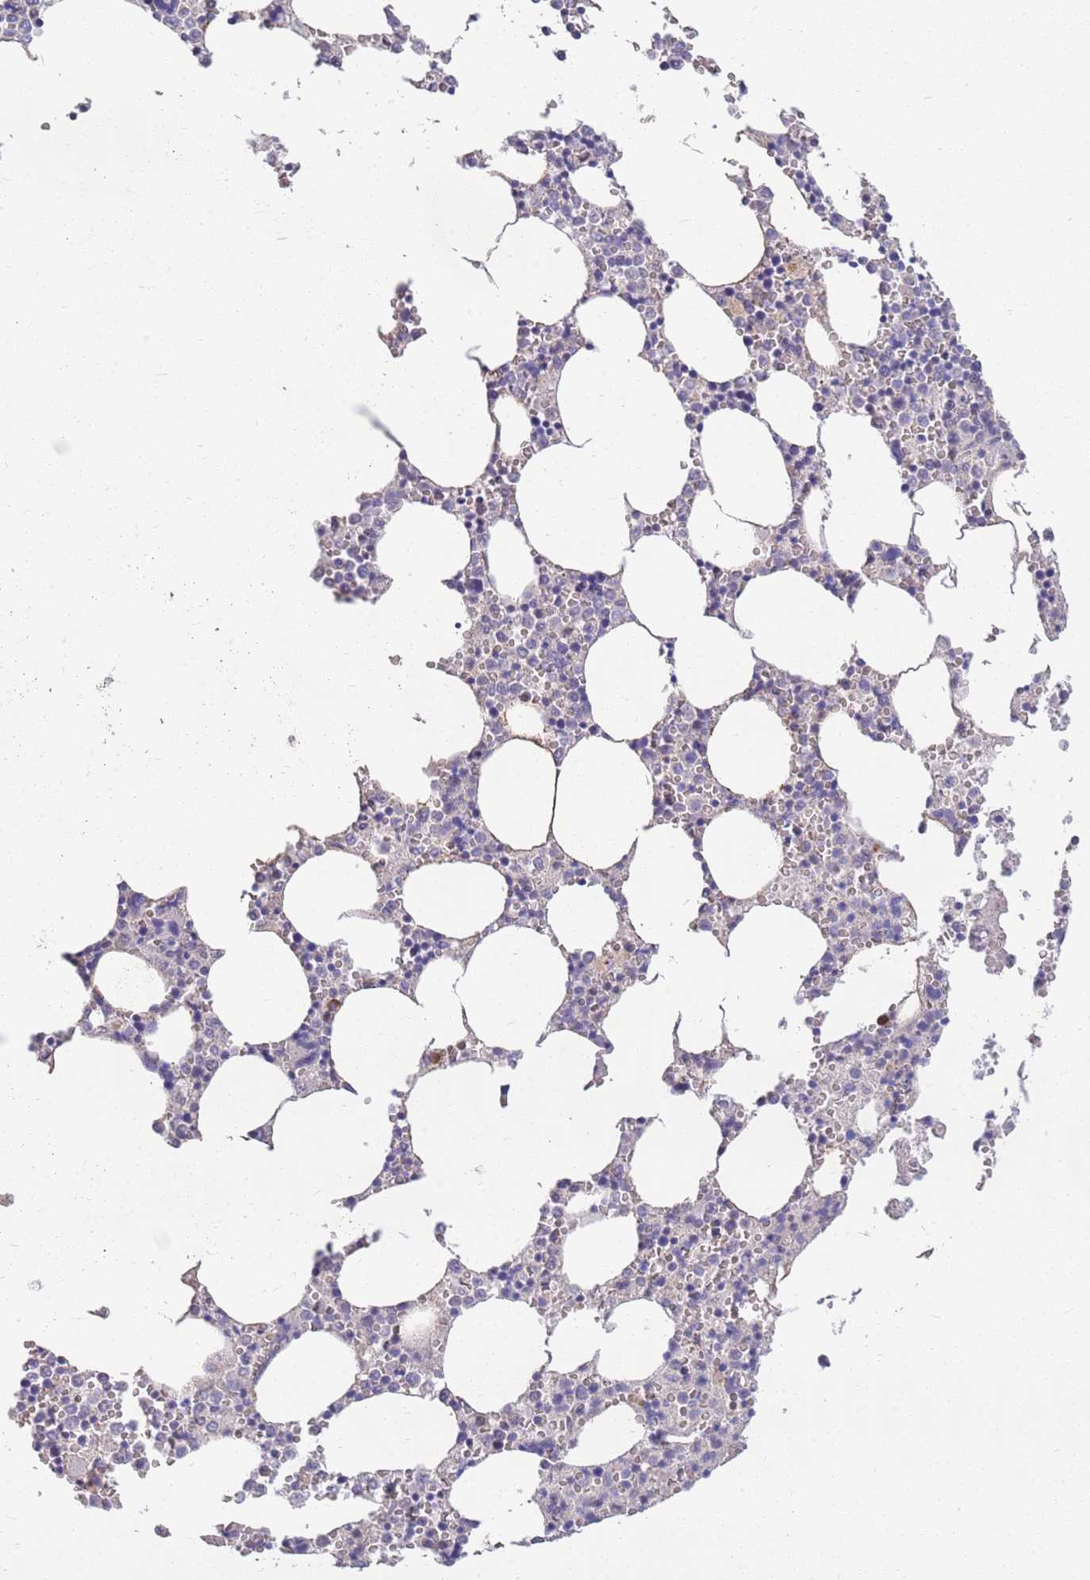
{"staining": {"intensity": "negative", "quantity": "none", "location": "none"}, "tissue": "bone marrow", "cell_type": "Hematopoietic cells", "image_type": "normal", "snomed": [{"axis": "morphology", "description": "Normal tissue, NOS"}, {"axis": "topography", "description": "Bone marrow"}], "caption": "DAB immunohistochemical staining of benign human bone marrow shows no significant staining in hematopoietic cells.", "gene": "MARVELD2", "patient": {"sex": "female", "age": 64}}